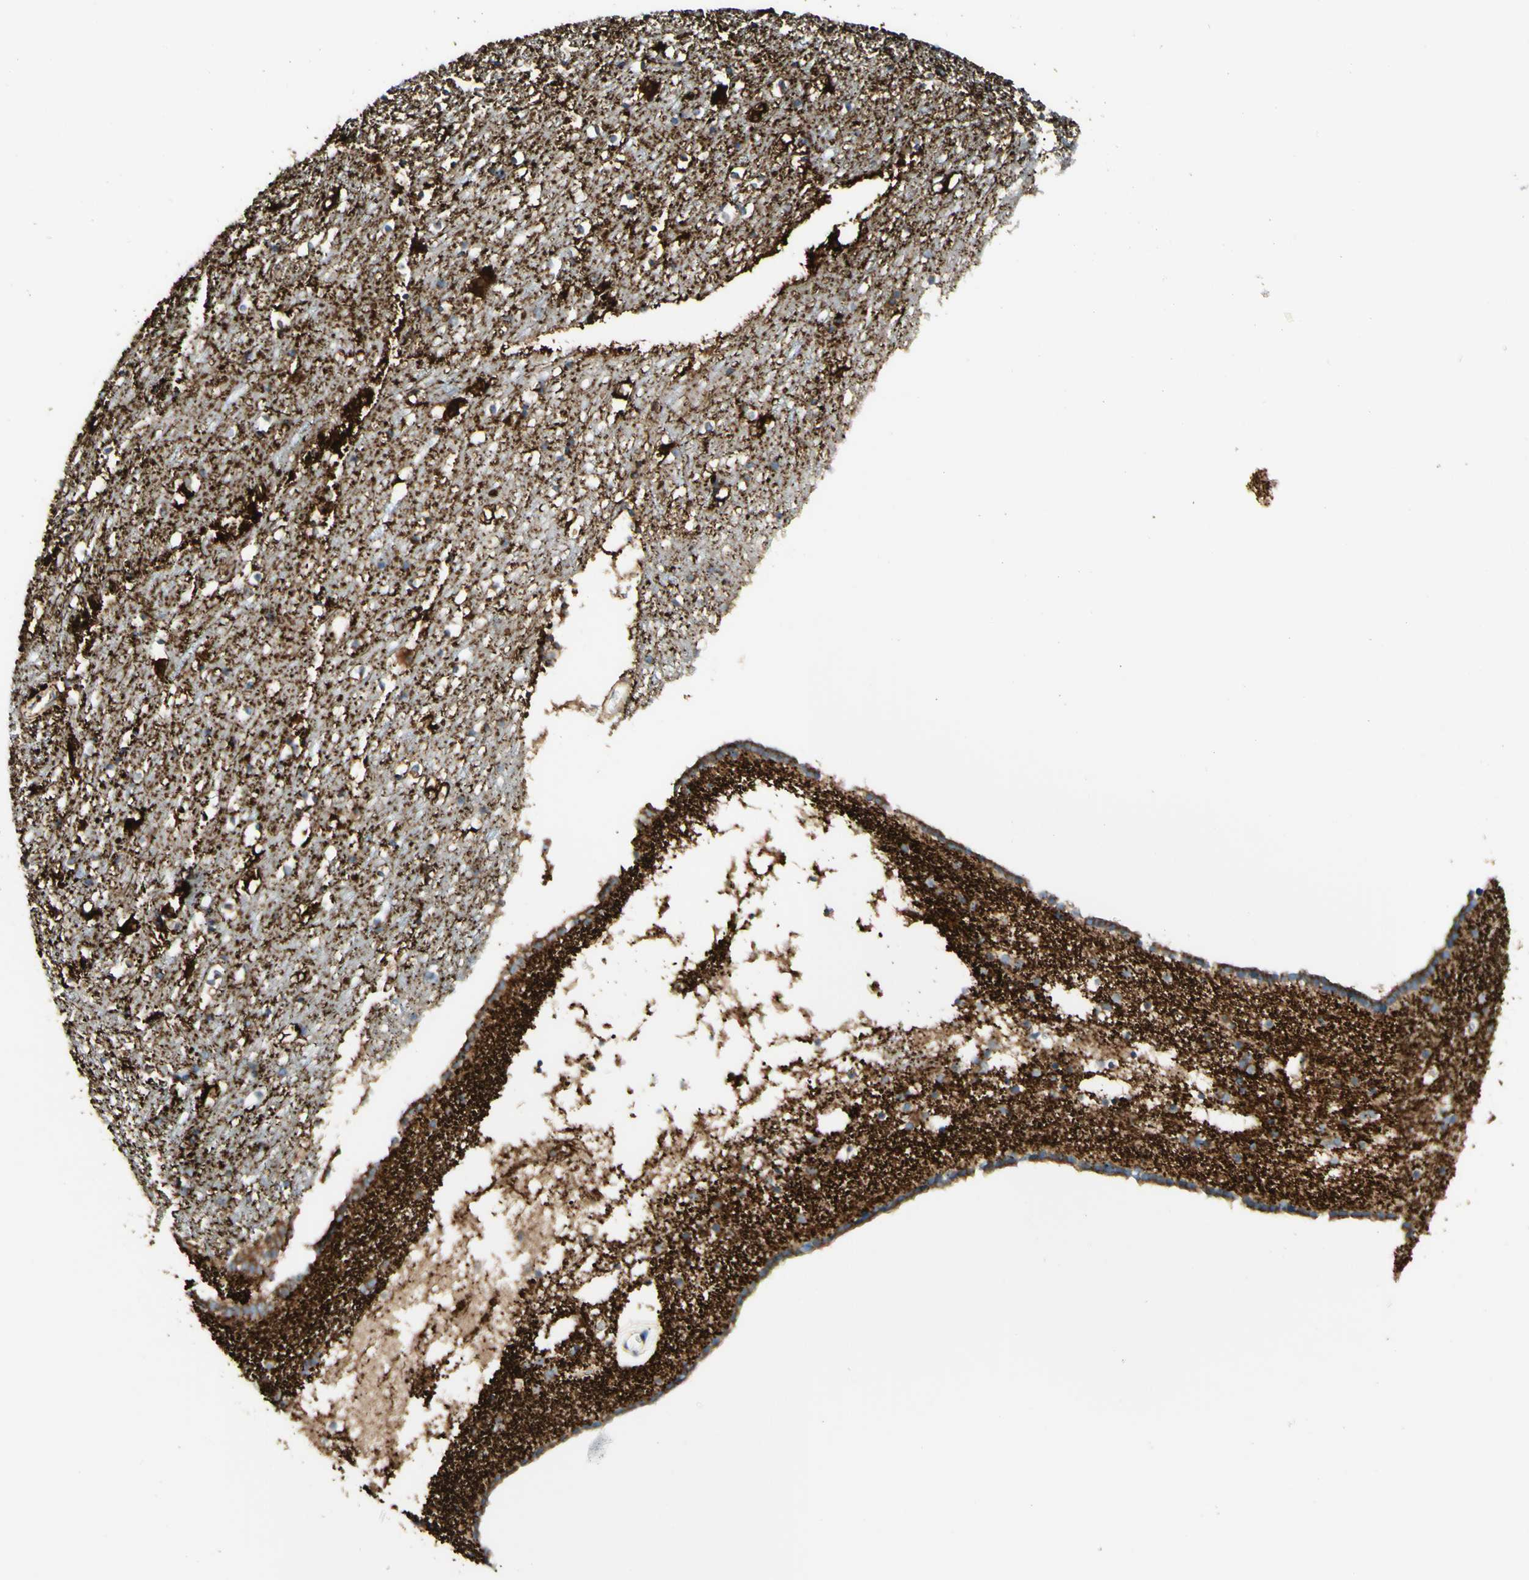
{"staining": {"intensity": "strong", "quantity": "<25%", "location": "cytoplasmic/membranous"}, "tissue": "caudate", "cell_type": "Glial cells", "image_type": "normal", "snomed": [{"axis": "morphology", "description": "Normal tissue, NOS"}, {"axis": "topography", "description": "Lateral ventricle wall"}], "caption": "IHC of unremarkable human caudate displays medium levels of strong cytoplasmic/membranous positivity in approximately <25% of glial cells. The protein is shown in brown color, while the nuclei are stained blue.", "gene": "ARMC10", "patient": {"sex": "male", "age": 45}}